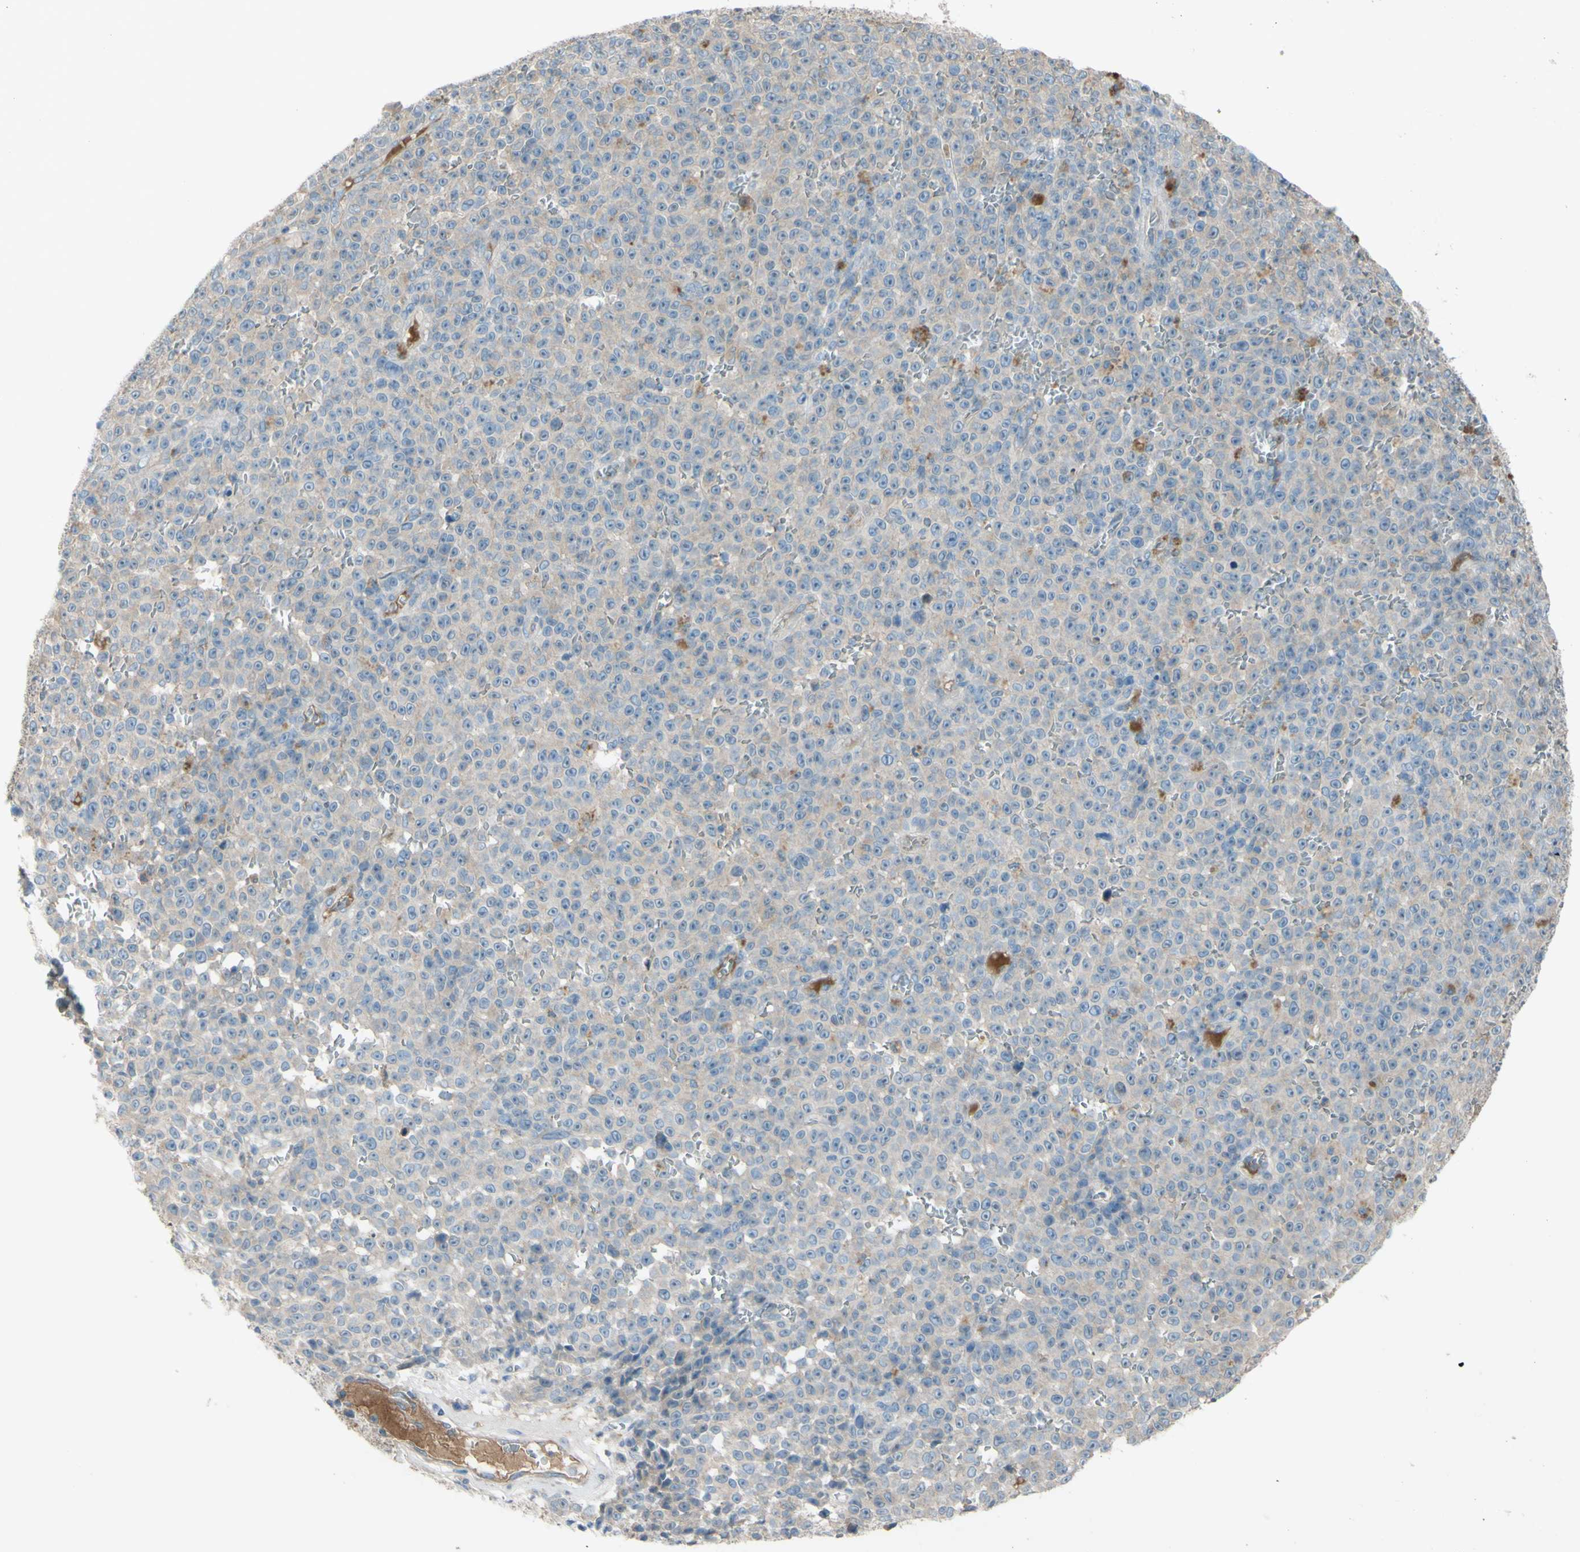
{"staining": {"intensity": "weak", "quantity": "<25%", "location": "cytoplasmic/membranous"}, "tissue": "melanoma", "cell_type": "Tumor cells", "image_type": "cancer", "snomed": [{"axis": "morphology", "description": "Malignant melanoma, NOS"}, {"axis": "topography", "description": "Skin"}], "caption": "Histopathology image shows no significant protein expression in tumor cells of malignant melanoma.", "gene": "ATRN", "patient": {"sex": "female", "age": 82}}